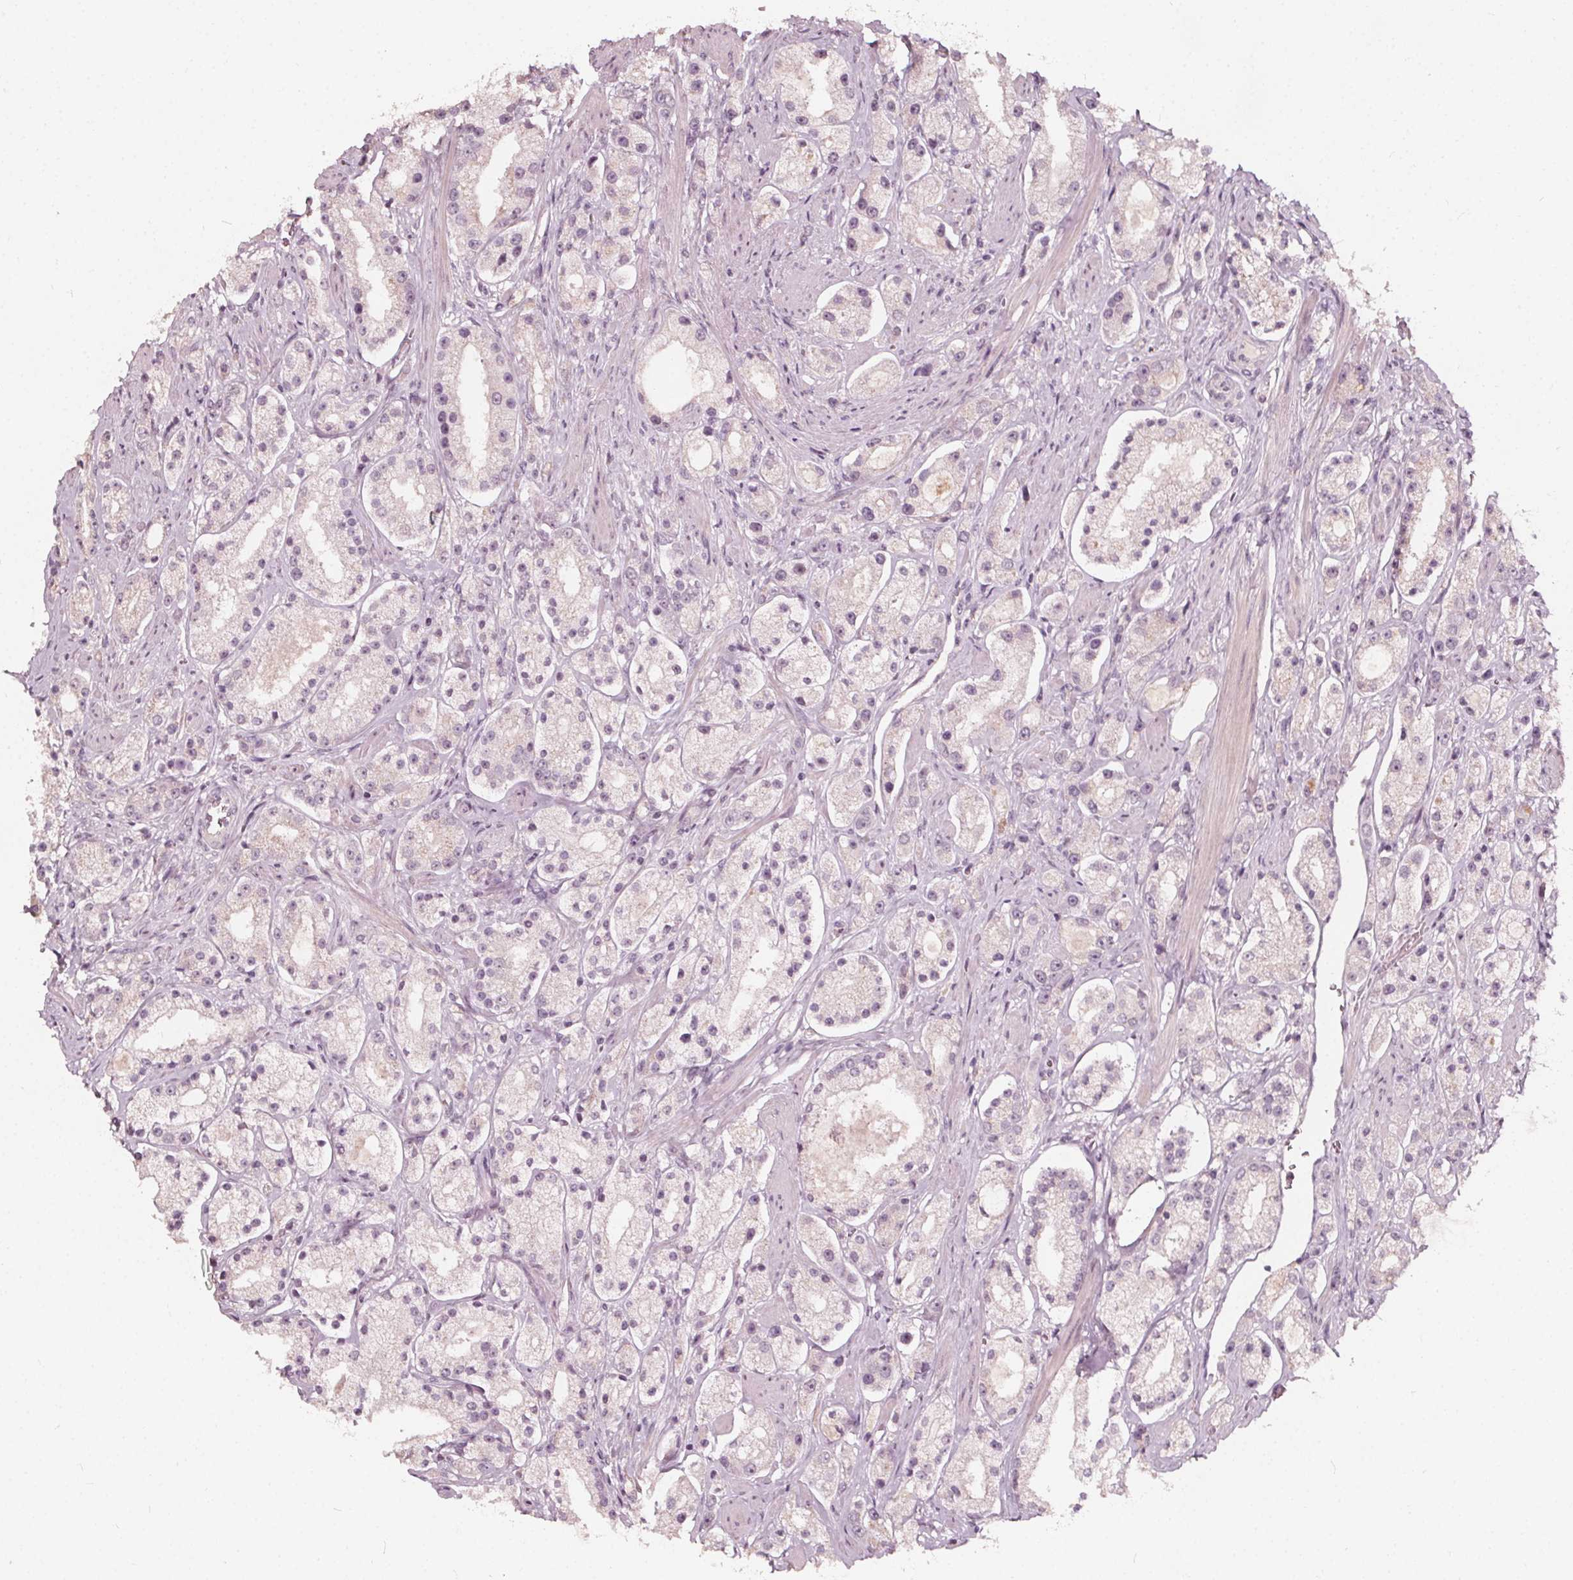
{"staining": {"intensity": "negative", "quantity": "none", "location": "none"}, "tissue": "prostate cancer", "cell_type": "Tumor cells", "image_type": "cancer", "snomed": [{"axis": "morphology", "description": "Adenocarcinoma, High grade"}, {"axis": "topography", "description": "Prostate"}], "caption": "Immunohistochemistry (IHC) image of human prostate cancer stained for a protein (brown), which displays no staining in tumor cells.", "gene": "NPC1L1", "patient": {"sex": "male", "age": 67}}